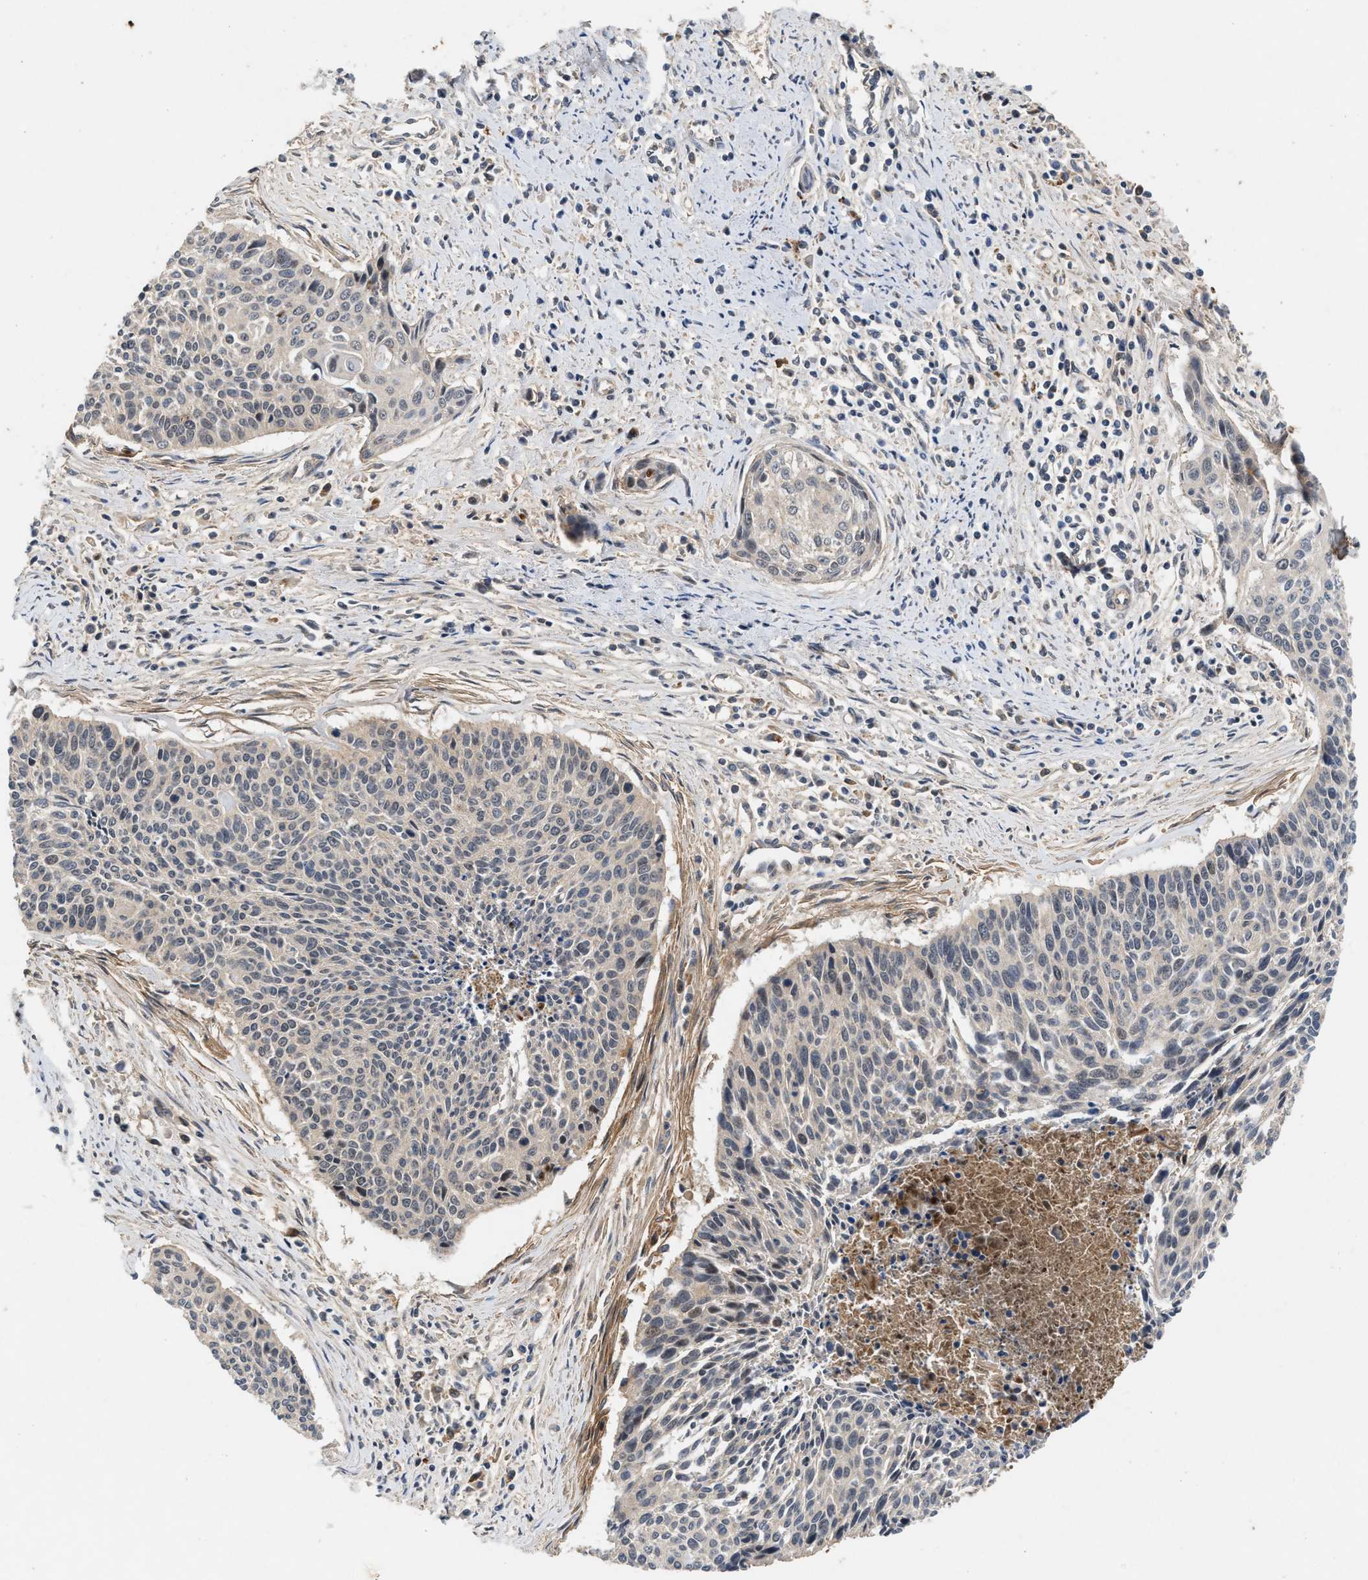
{"staining": {"intensity": "negative", "quantity": "none", "location": "none"}, "tissue": "cervical cancer", "cell_type": "Tumor cells", "image_type": "cancer", "snomed": [{"axis": "morphology", "description": "Squamous cell carcinoma, NOS"}, {"axis": "topography", "description": "Cervix"}], "caption": "Image shows no significant protein staining in tumor cells of cervical cancer. The staining was performed using DAB to visualize the protein expression in brown, while the nuclei were stained in blue with hematoxylin (Magnification: 20x).", "gene": "RUSC2", "patient": {"sex": "female", "age": 55}}